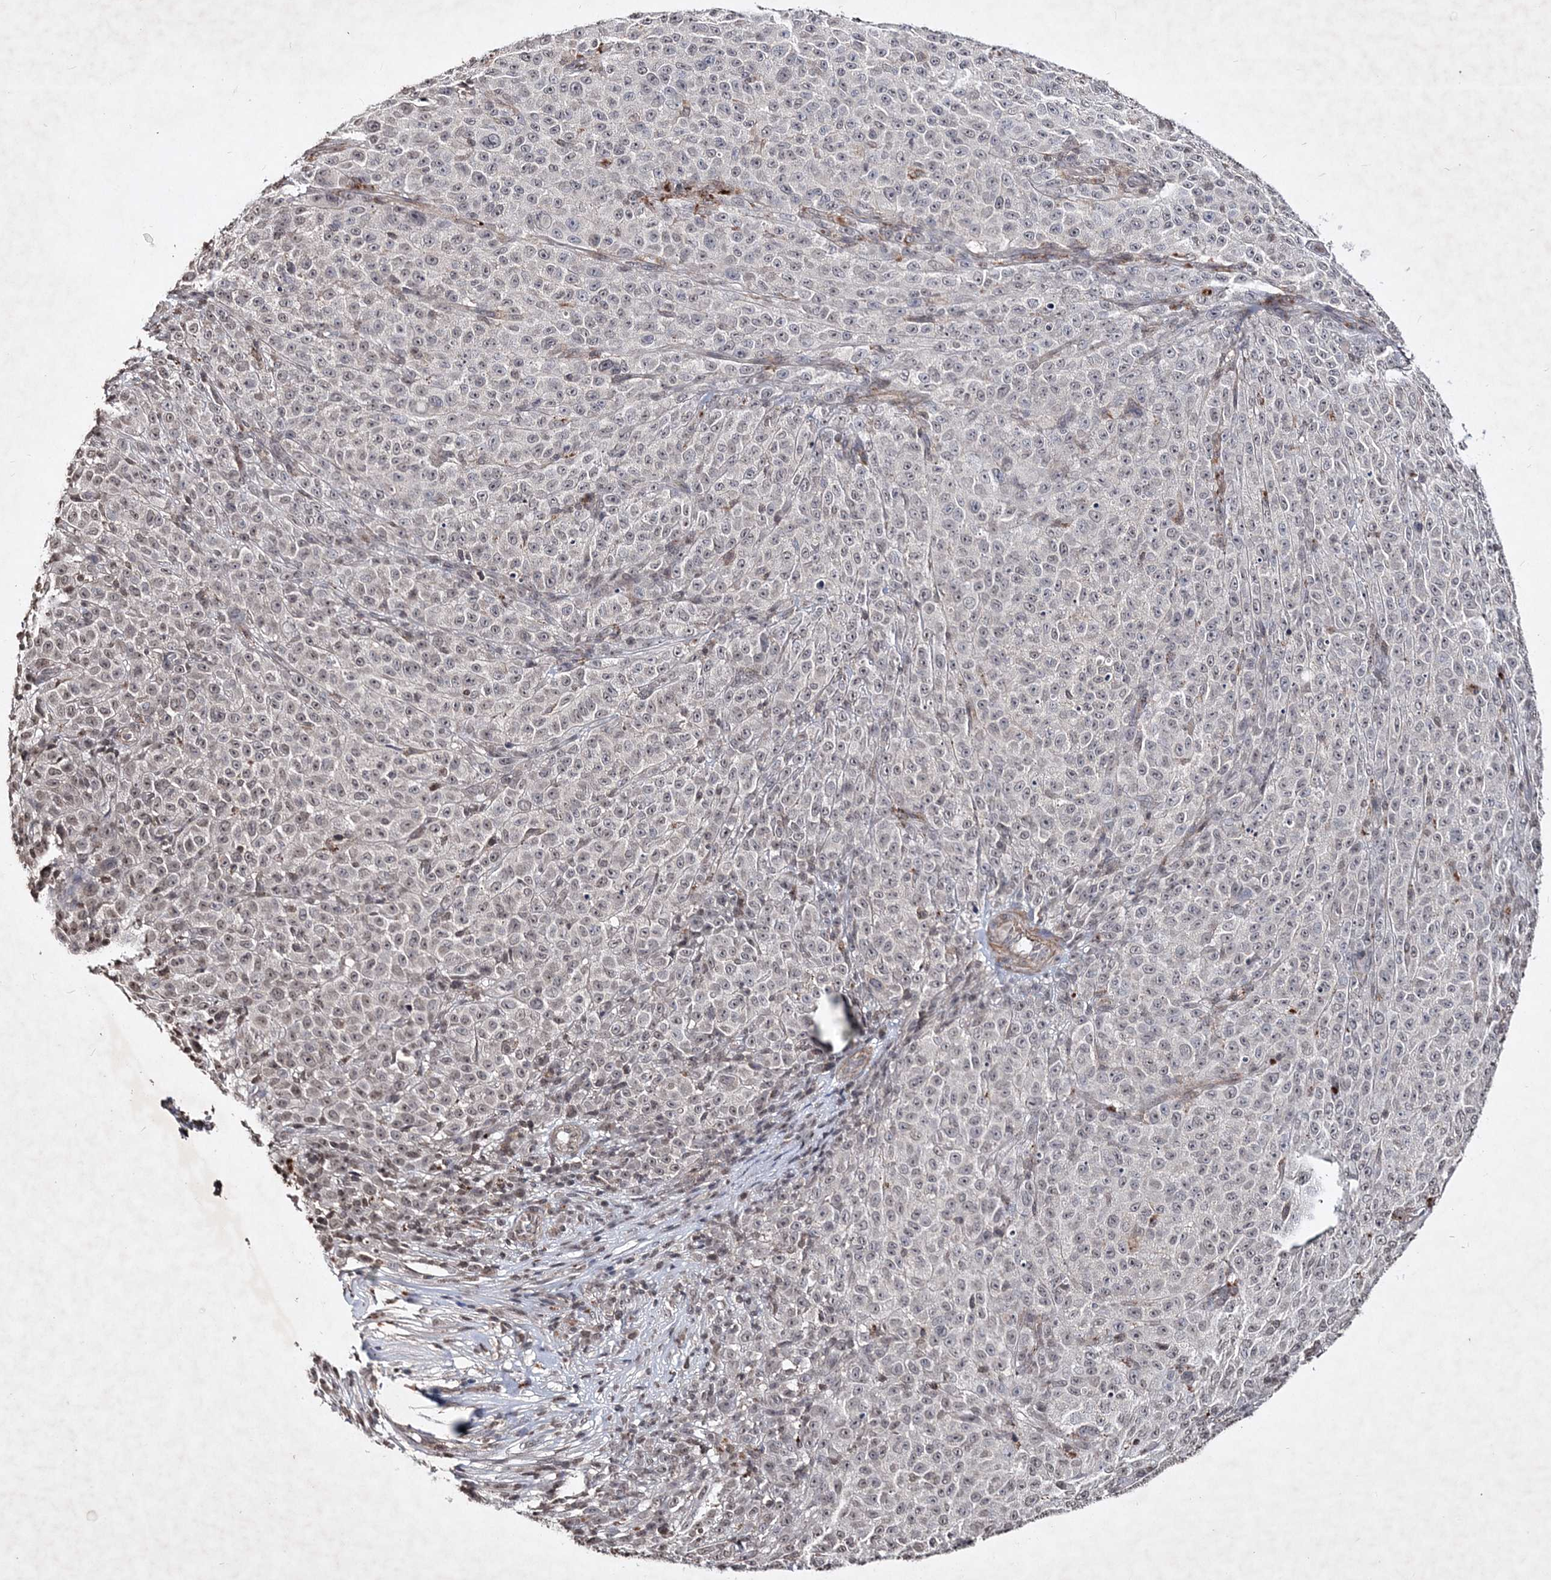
{"staining": {"intensity": "weak", "quantity": "25%-75%", "location": "nuclear"}, "tissue": "melanoma", "cell_type": "Tumor cells", "image_type": "cancer", "snomed": [{"axis": "morphology", "description": "Malignant melanoma, NOS"}, {"axis": "topography", "description": "Skin"}], "caption": "An immunohistochemistry photomicrograph of tumor tissue is shown. Protein staining in brown highlights weak nuclear positivity in melanoma within tumor cells. (Brightfield microscopy of DAB IHC at high magnification).", "gene": "SOWAHB", "patient": {"sex": "female", "age": 82}}